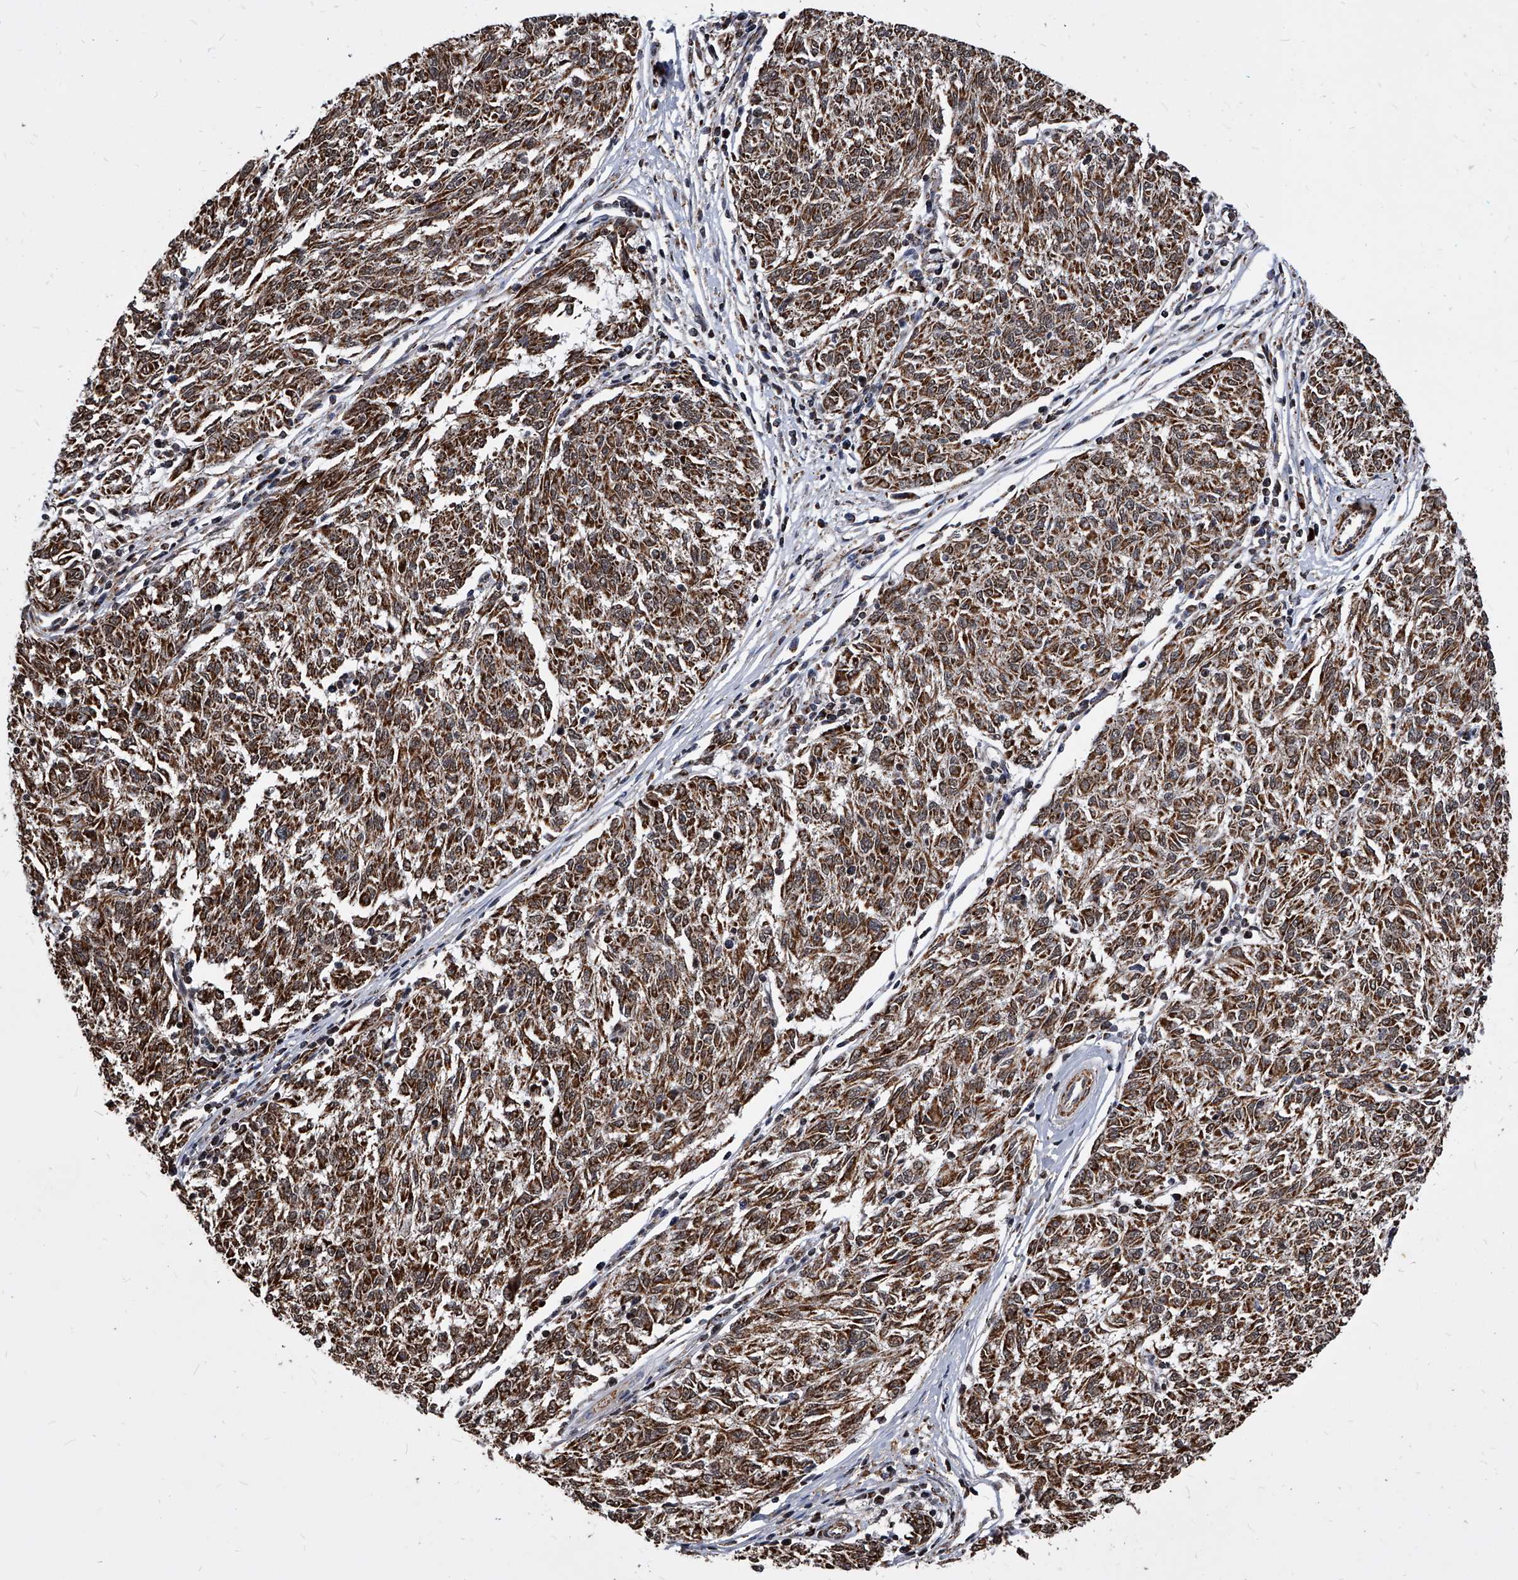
{"staining": {"intensity": "moderate", "quantity": ">75%", "location": "cytoplasmic/membranous"}, "tissue": "melanoma", "cell_type": "Tumor cells", "image_type": "cancer", "snomed": [{"axis": "morphology", "description": "Malignant melanoma, NOS"}, {"axis": "topography", "description": "Skin"}], "caption": "IHC image of neoplastic tissue: human melanoma stained using IHC exhibits medium levels of moderate protein expression localized specifically in the cytoplasmic/membranous of tumor cells, appearing as a cytoplasmic/membranous brown color.", "gene": "DUSP22", "patient": {"sex": "female", "age": 72}}